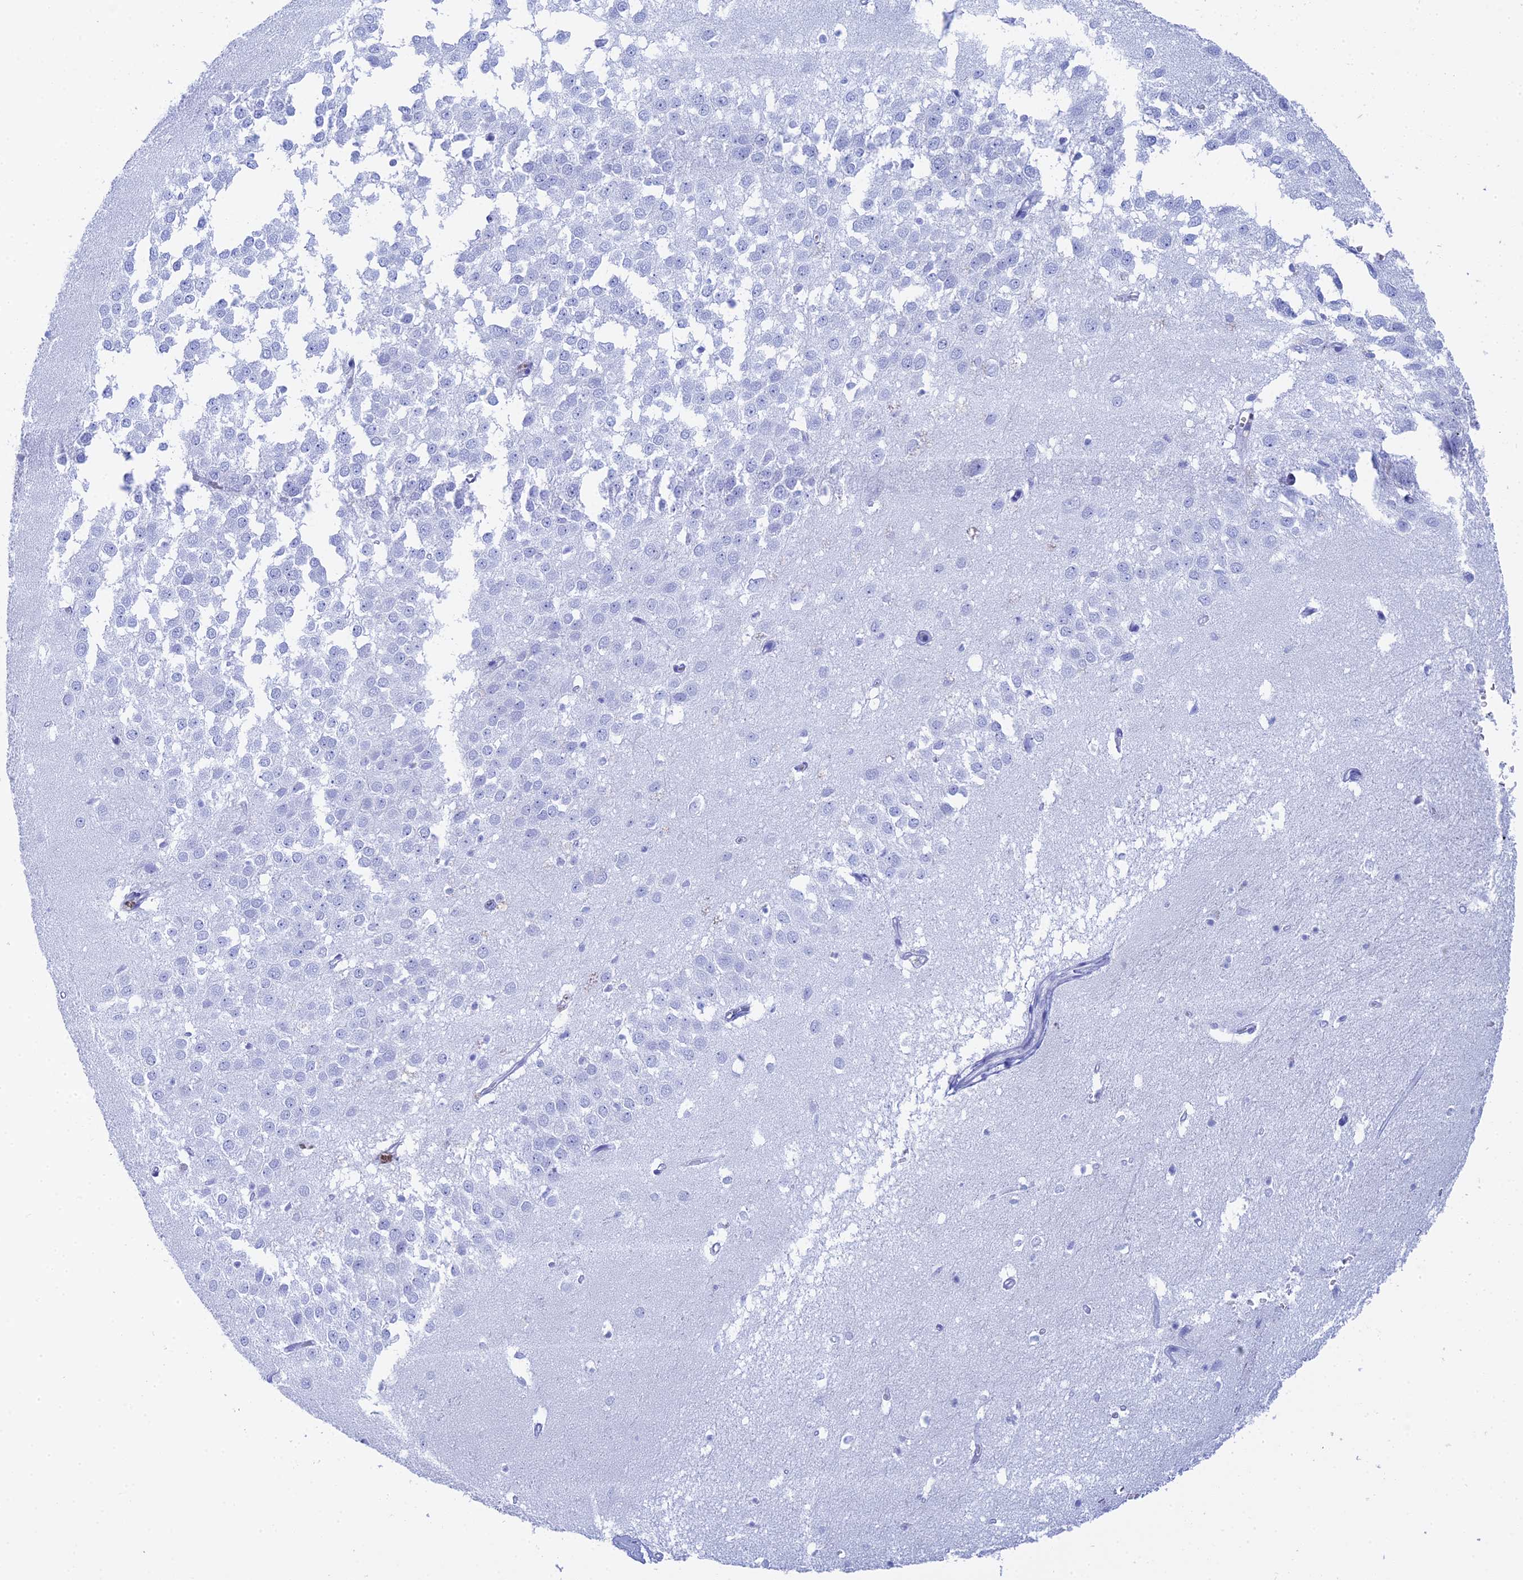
{"staining": {"intensity": "negative", "quantity": "none", "location": "none"}, "tissue": "hippocampus", "cell_type": "Glial cells", "image_type": "normal", "snomed": [{"axis": "morphology", "description": "Normal tissue, NOS"}, {"axis": "topography", "description": "Hippocampus"}], "caption": "Immunohistochemistry micrograph of unremarkable hippocampus: hippocampus stained with DAB (3,3'-diaminobenzidine) demonstrates no significant protein positivity in glial cells.", "gene": "TEX101", "patient": {"sex": "female", "age": 64}}